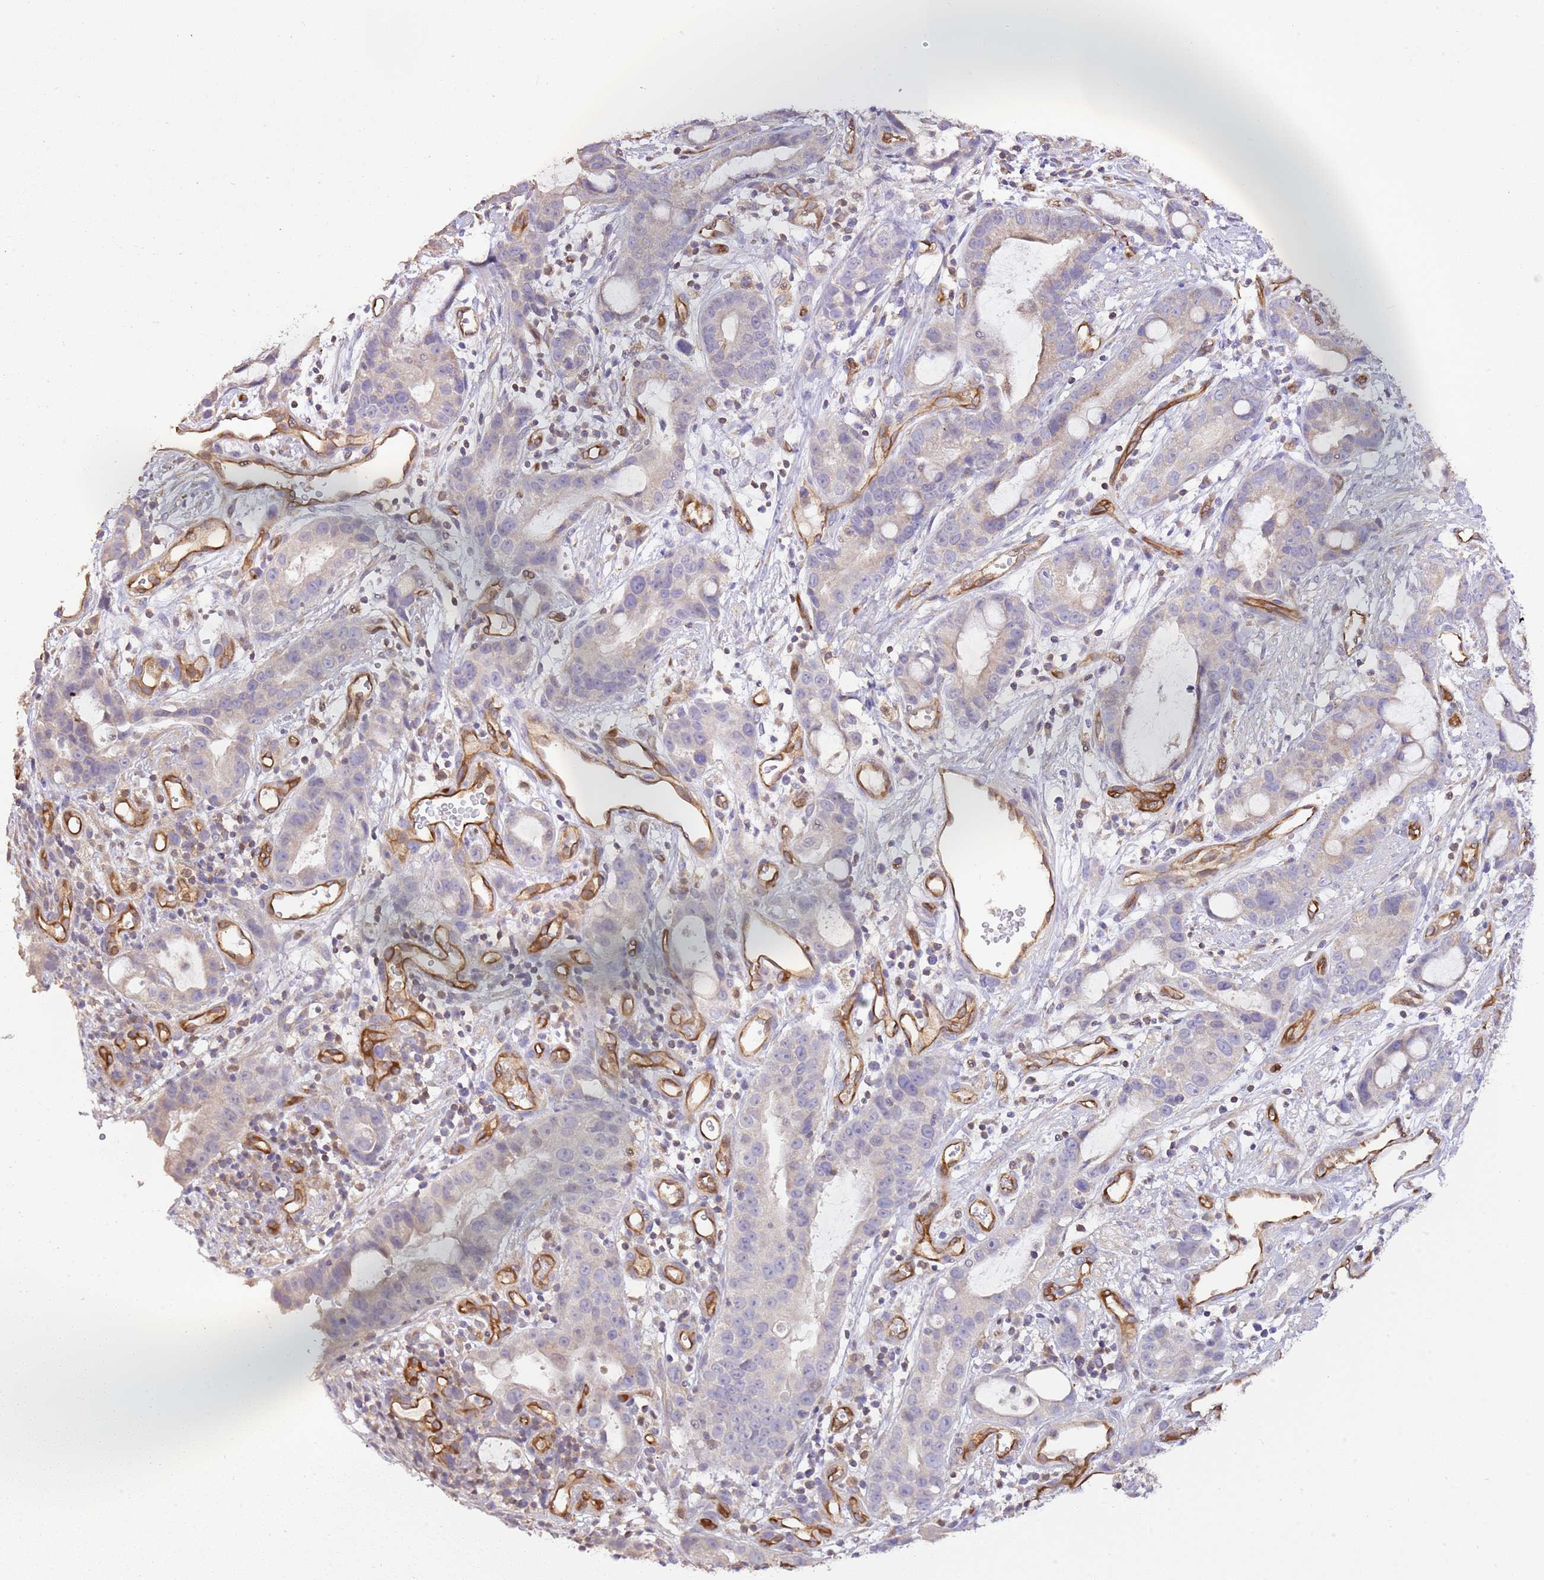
{"staining": {"intensity": "moderate", "quantity": "<25%", "location": "cytoplasmic/membranous"}, "tissue": "stomach cancer", "cell_type": "Tumor cells", "image_type": "cancer", "snomed": [{"axis": "morphology", "description": "Adenocarcinoma, NOS"}, {"axis": "topography", "description": "Stomach"}], "caption": "Human stomach adenocarcinoma stained with a protein marker exhibits moderate staining in tumor cells.", "gene": "DOCK9", "patient": {"sex": "male", "age": 55}}